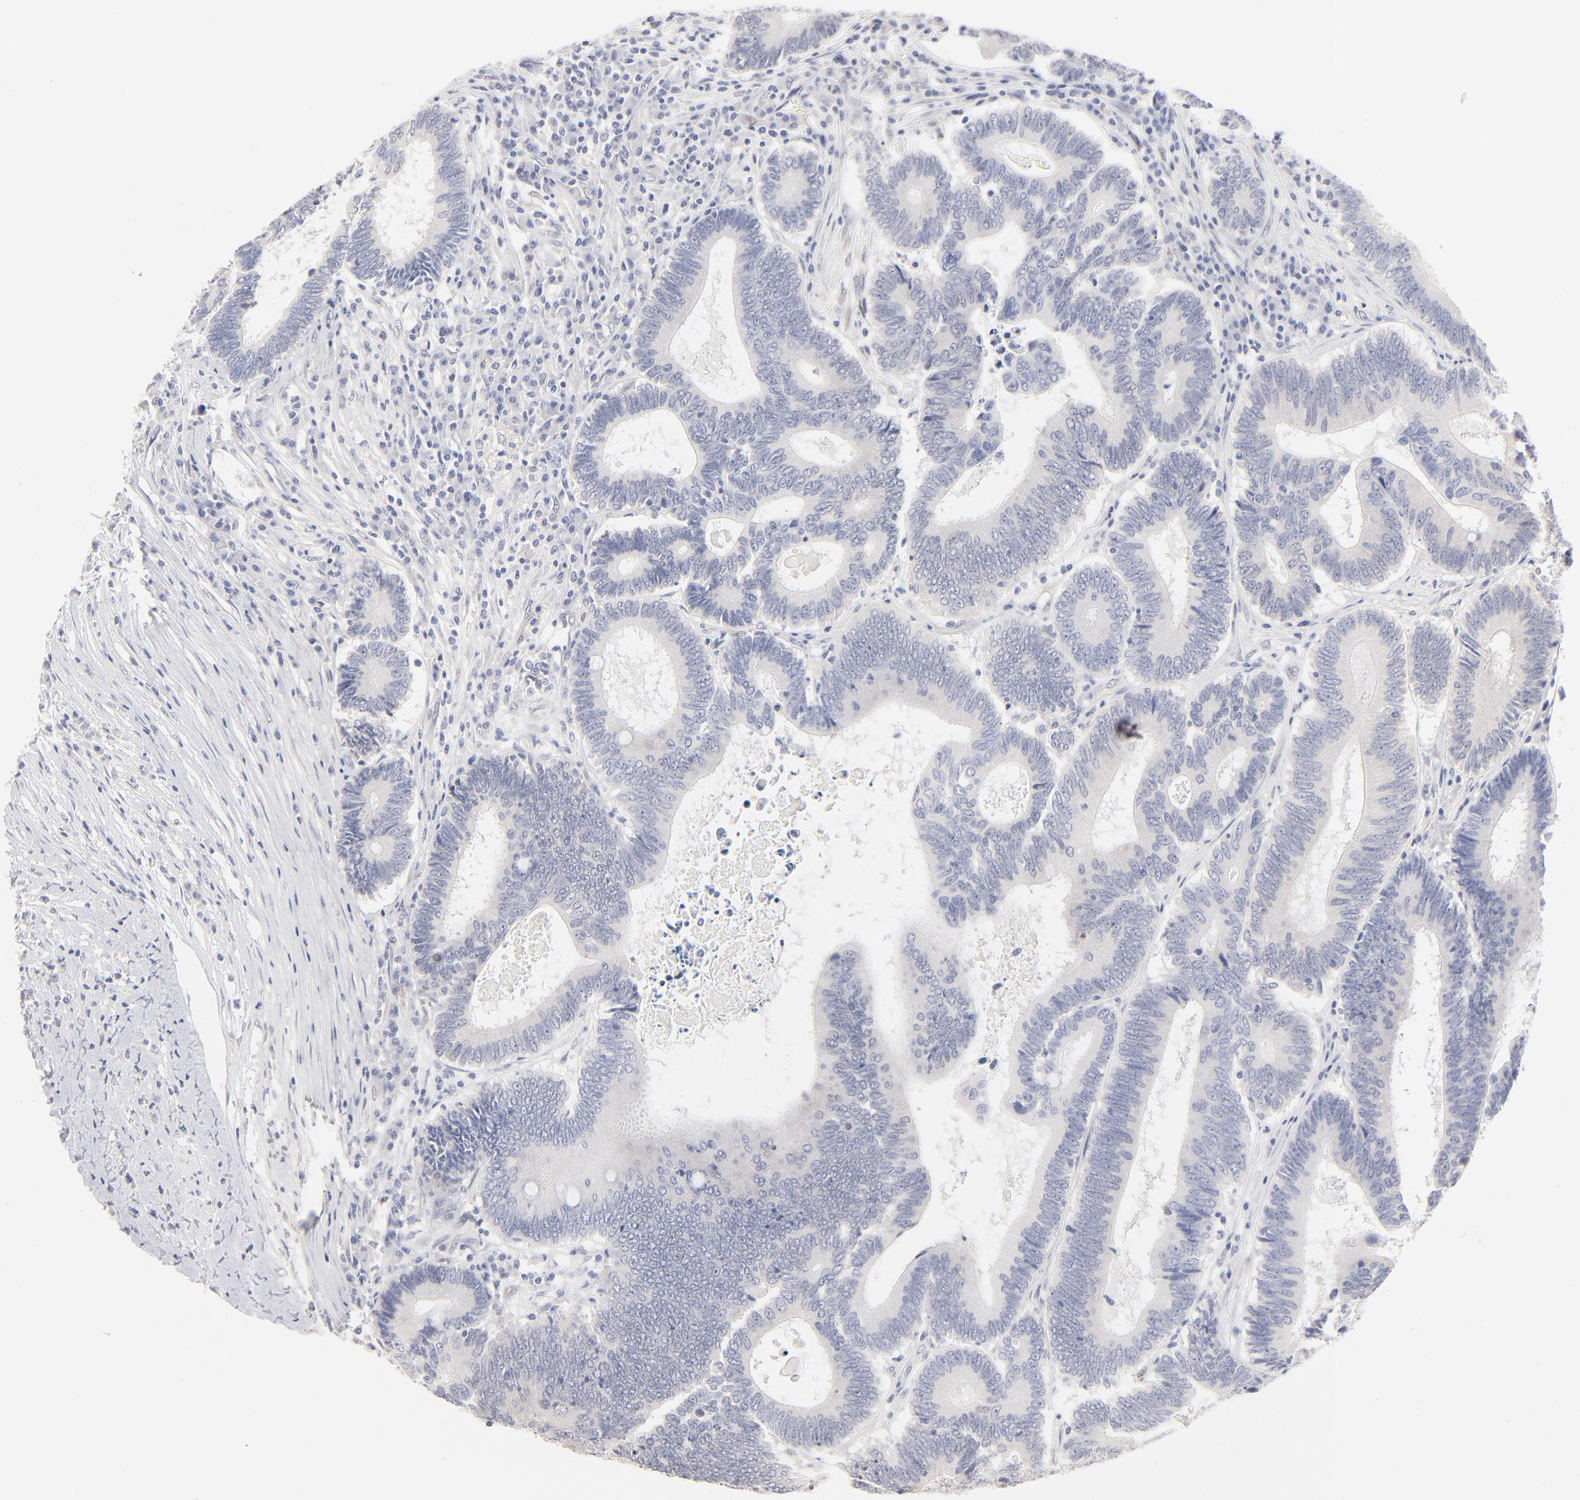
{"staining": {"intensity": "negative", "quantity": "none", "location": "none"}, "tissue": "colorectal cancer", "cell_type": "Tumor cells", "image_type": "cancer", "snomed": [{"axis": "morphology", "description": "Adenocarcinoma, NOS"}, {"axis": "topography", "description": "Colon"}], "caption": "This is a micrograph of immunohistochemistry (IHC) staining of adenocarcinoma (colorectal), which shows no staining in tumor cells.", "gene": "RBM3", "patient": {"sex": "female", "age": 78}}